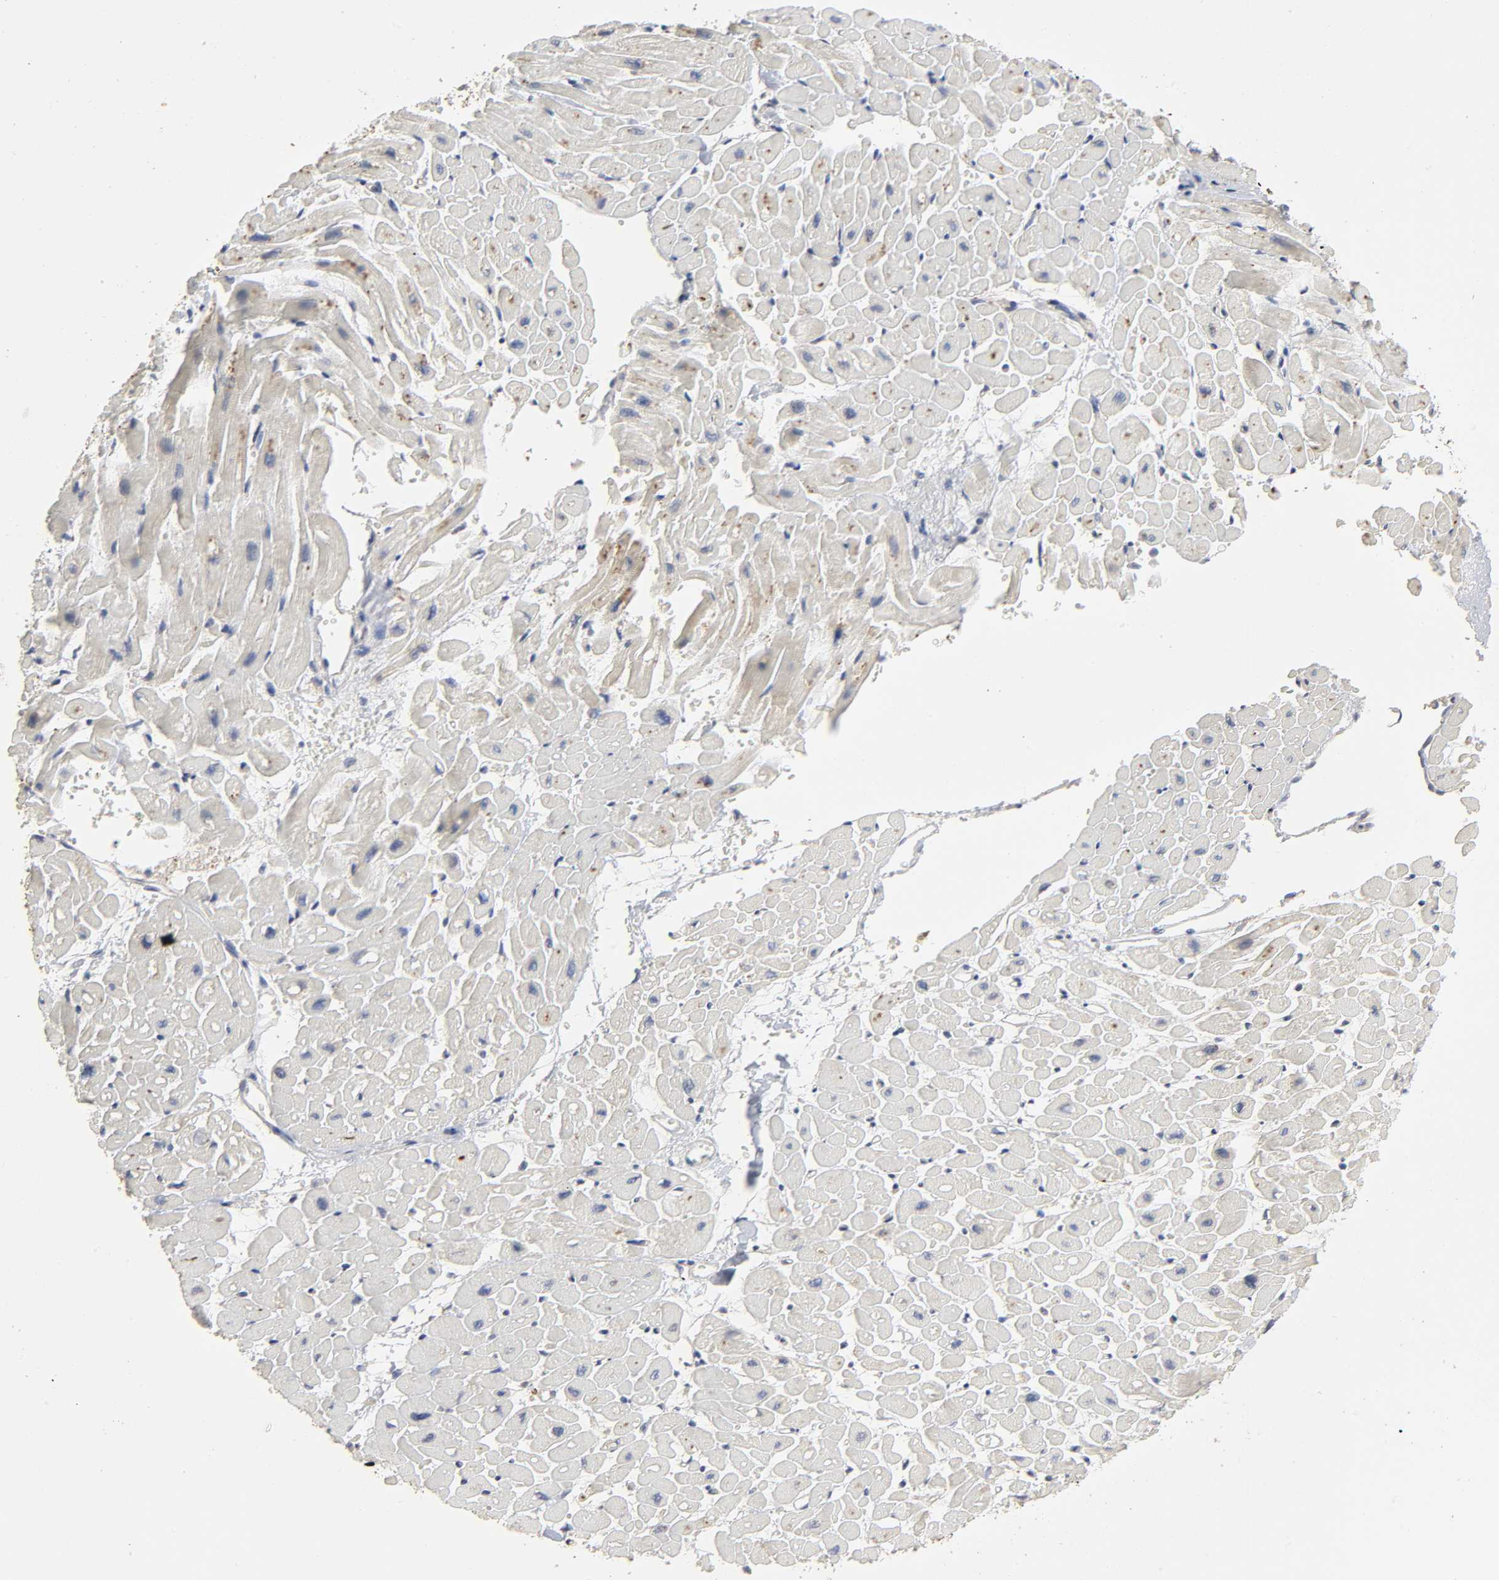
{"staining": {"intensity": "weak", "quantity": "<25%", "location": "cytoplasmic/membranous"}, "tissue": "heart muscle", "cell_type": "Cardiomyocytes", "image_type": "normal", "snomed": [{"axis": "morphology", "description": "Normal tissue, NOS"}, {"axis": "topography", "description": "Heart"}], "caption": "This is a photomicrograph of immunohistochemistry staining of normal heart muscle, which shows no expression in cardiomyocytes.", "gene": "SLC10A2", "patient": {"sex": "male", "age": 45}}